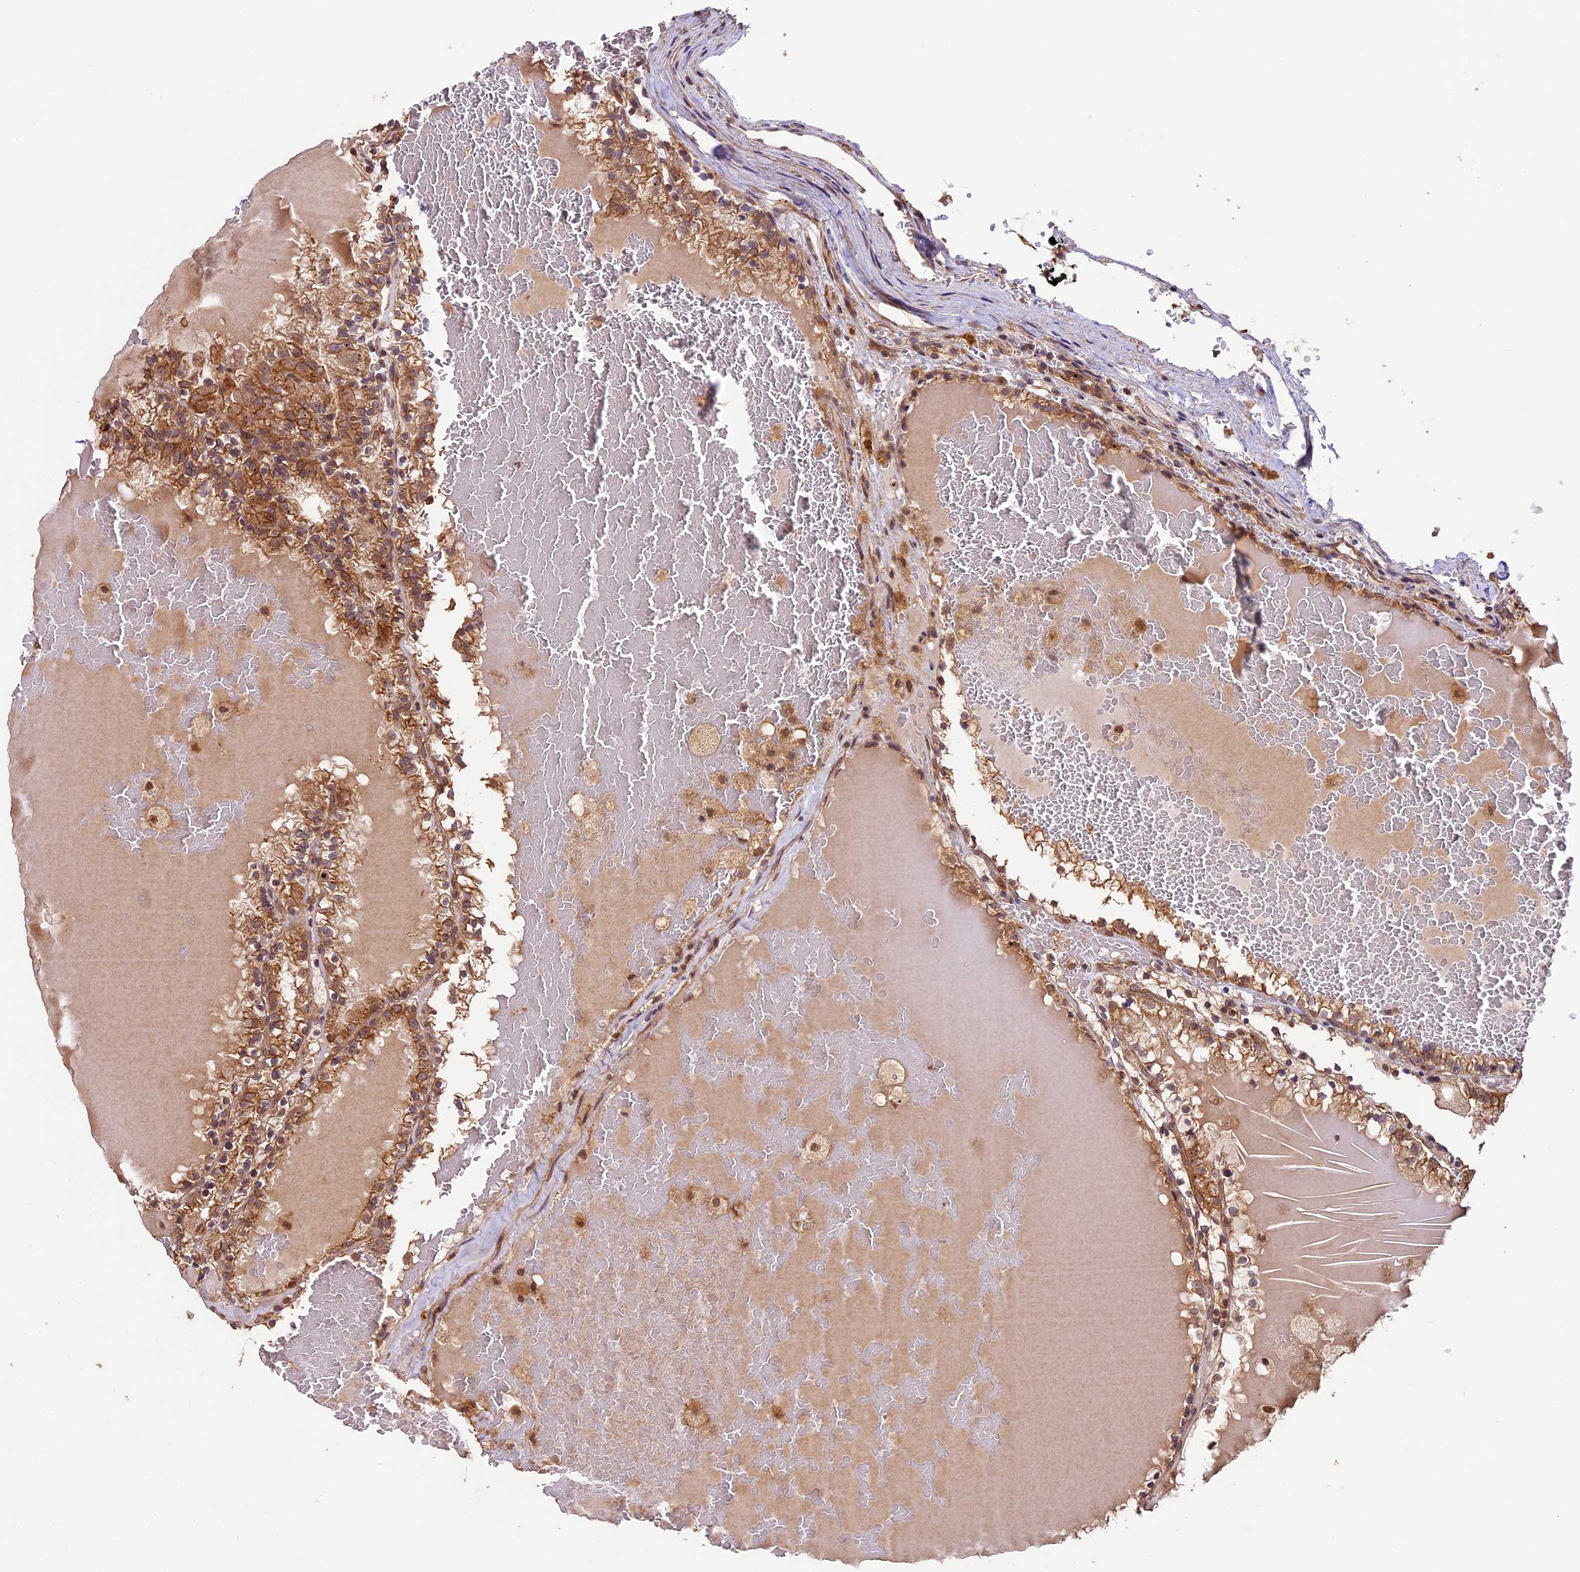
{"staining": {"intensity": "moderate", "quantity": ">75%", "location": "cytoplasmic/membranous"}, "tissue": "renal cancer", "cell_type": "Tumor cells", "image_type": "cancer", "snomed": [{"axis": "morphology", "description": "Adenocarcinoma, NOS"}, {"axis": "topography", "description": "Kidney"}], "caption": "The image shows immunohistochemical staining of renal cancer. There is moderate cytoplasmic/membranous staining is present in approximately >75% of tumor cells.", "gene": "BCAS4", "patient": {"sex": "female", "age": 56}}